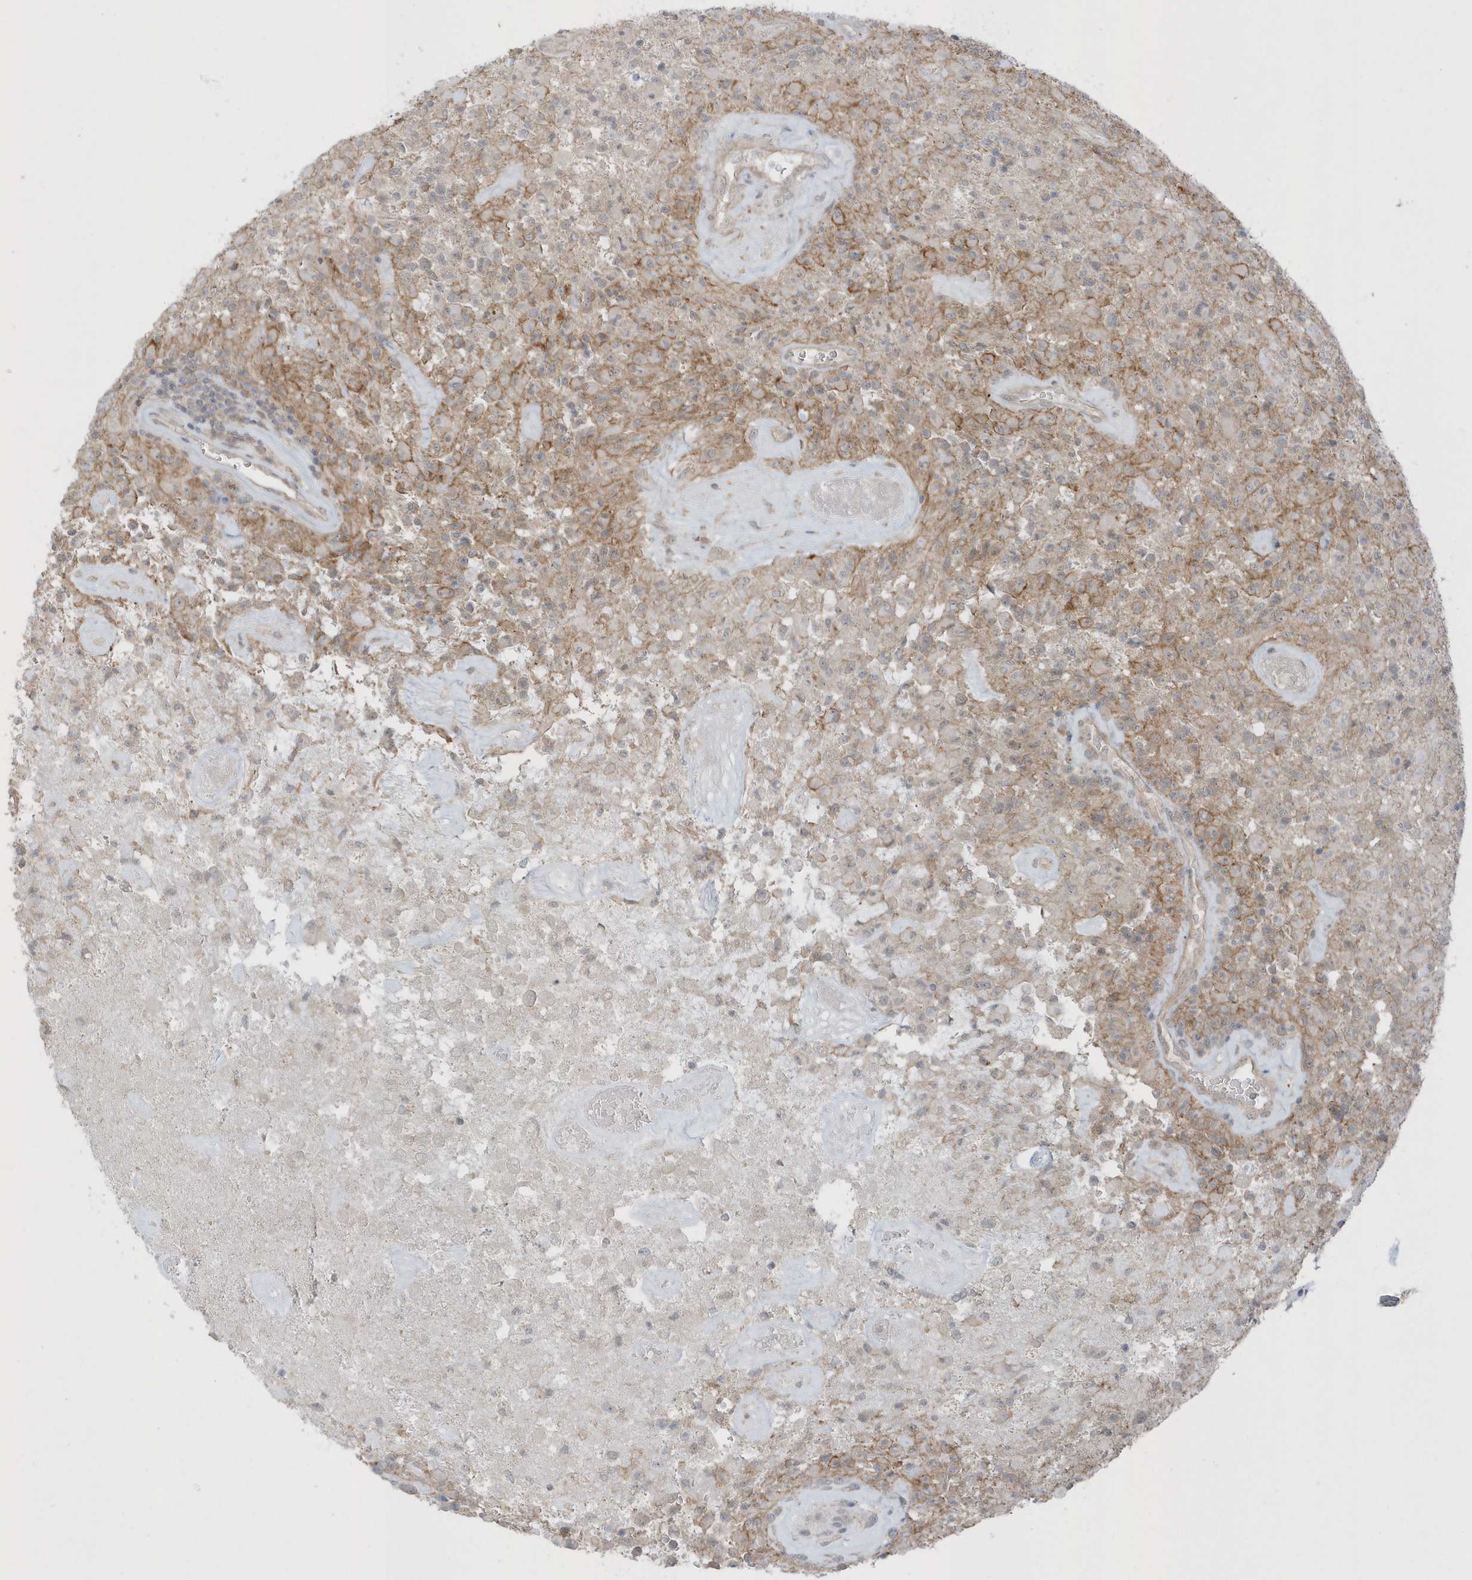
{"staining": {"intensity": "negative", "quantity": "none", "location": "none"}, "tissue": "glioma", "cell_type": "Tumor cells", "image_type": "cancer", "snomed": [{"axis": "morphology", "description": "Glioma, malignant, High grade"}, {"axis": "topography", "description": "Brain"}], "caption": "There is no significant expression in tumor cells of high-grade glioma (malignant).", "gene": "PARD3B", "patient": {"sex": "female", "age": 57}}